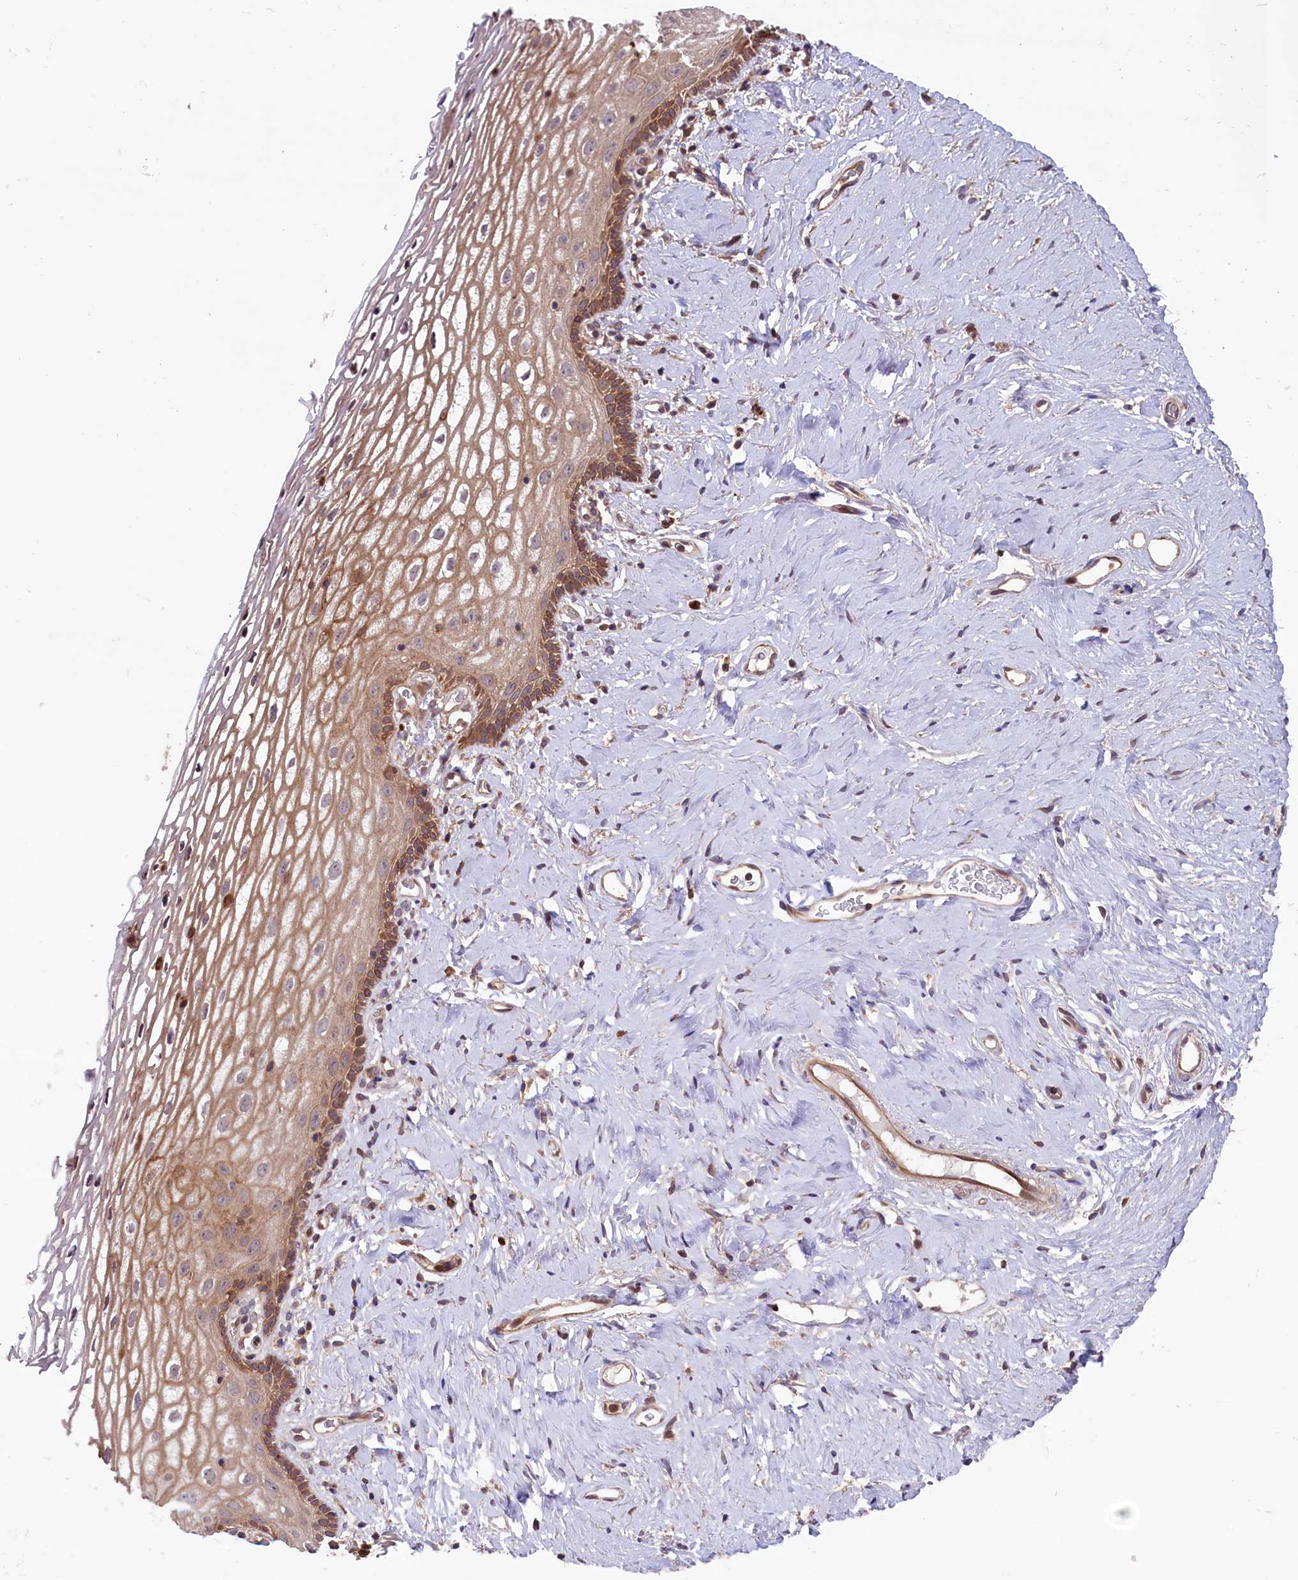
{"staining": {"intensity": "moderate", "quantity": "25%-75%", "location": "cytoplasmic/membranous,nuclear"}, "tissue": "vagina", "cell_type": "Squamous epithelial cells", "image_type": "normal", "snomed": [{"axis": "morphology", "description": "Normal tissue, NOS"}, {"axis": "morphology", "description": "Adenocarcinoma, NOS"}, {"axis": "topography", "description": "Rectum"}, {"axis": "topography", "description": "Vagina"}], "caption": "Moderate cytoplasmic/membranous,nuclear positivity is seen in approximately 25%-75% of squamous epithelial cells in normal vagina.", "gene": "RIC8A", "patient": {"sex": "female", "age": 71}}